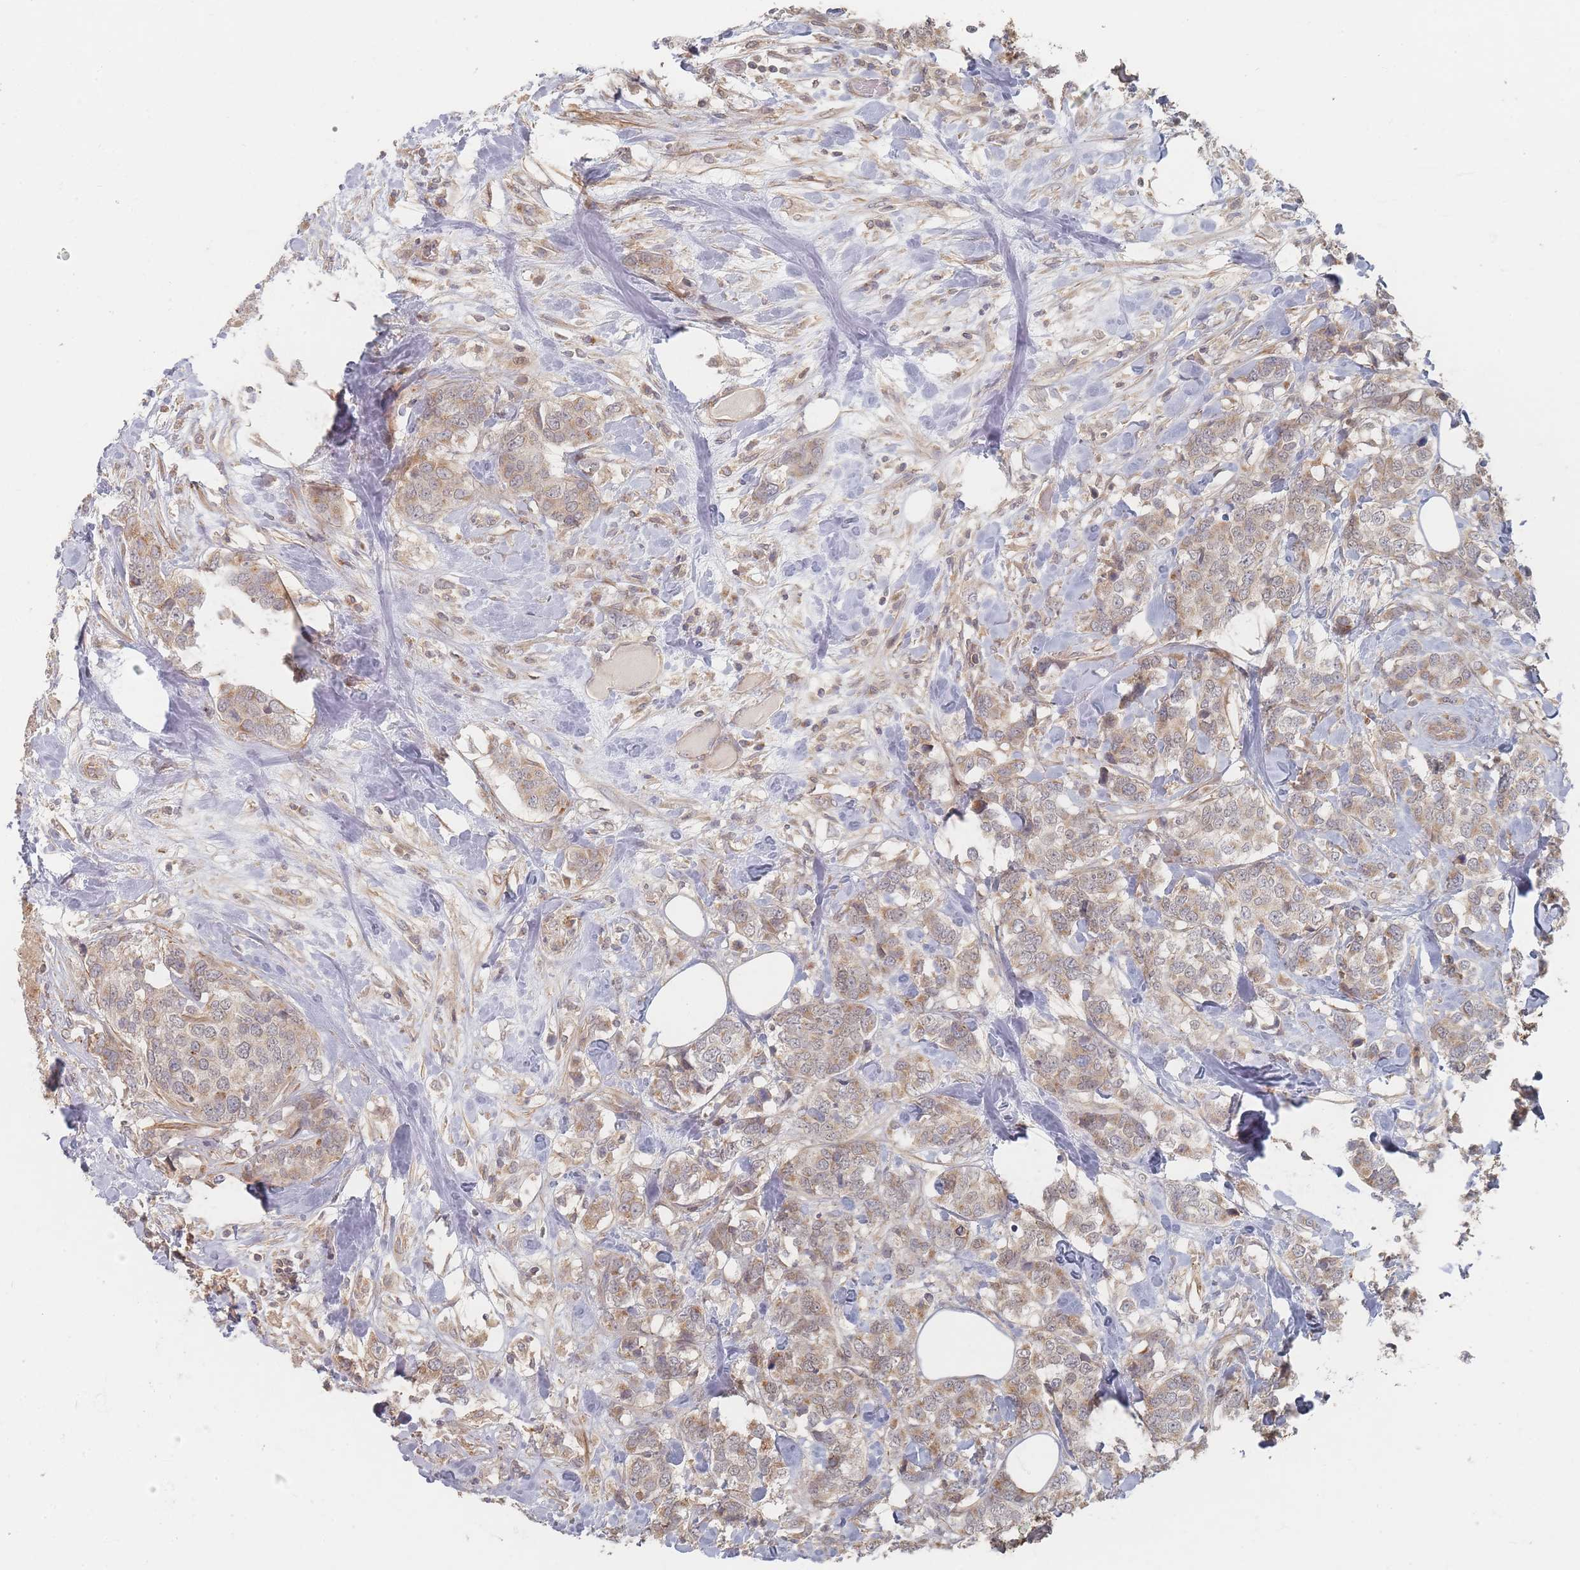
{"staining": {"intensity": "moderate", "quantity": "25%-75%", "location": "cytoplasmic/membranous"}, "tissue": "breast cancer", "cell_type": "Tumor cells", "image_type": "cancer", "snomed": [{"axis": "morphology", "description": "Lobular carcinoma"}, {"axis": "topography", "description": "Breast"}], "caption": "Breast cancer (lobular carcinoma) was stained to show a protein in brown. There is medium levels of moderate cytoplasmic/membranous positivity in about 25%-75% of tumor cells.", "gene": "GLE1", "patient": {"sex": "female", "age": 59}}